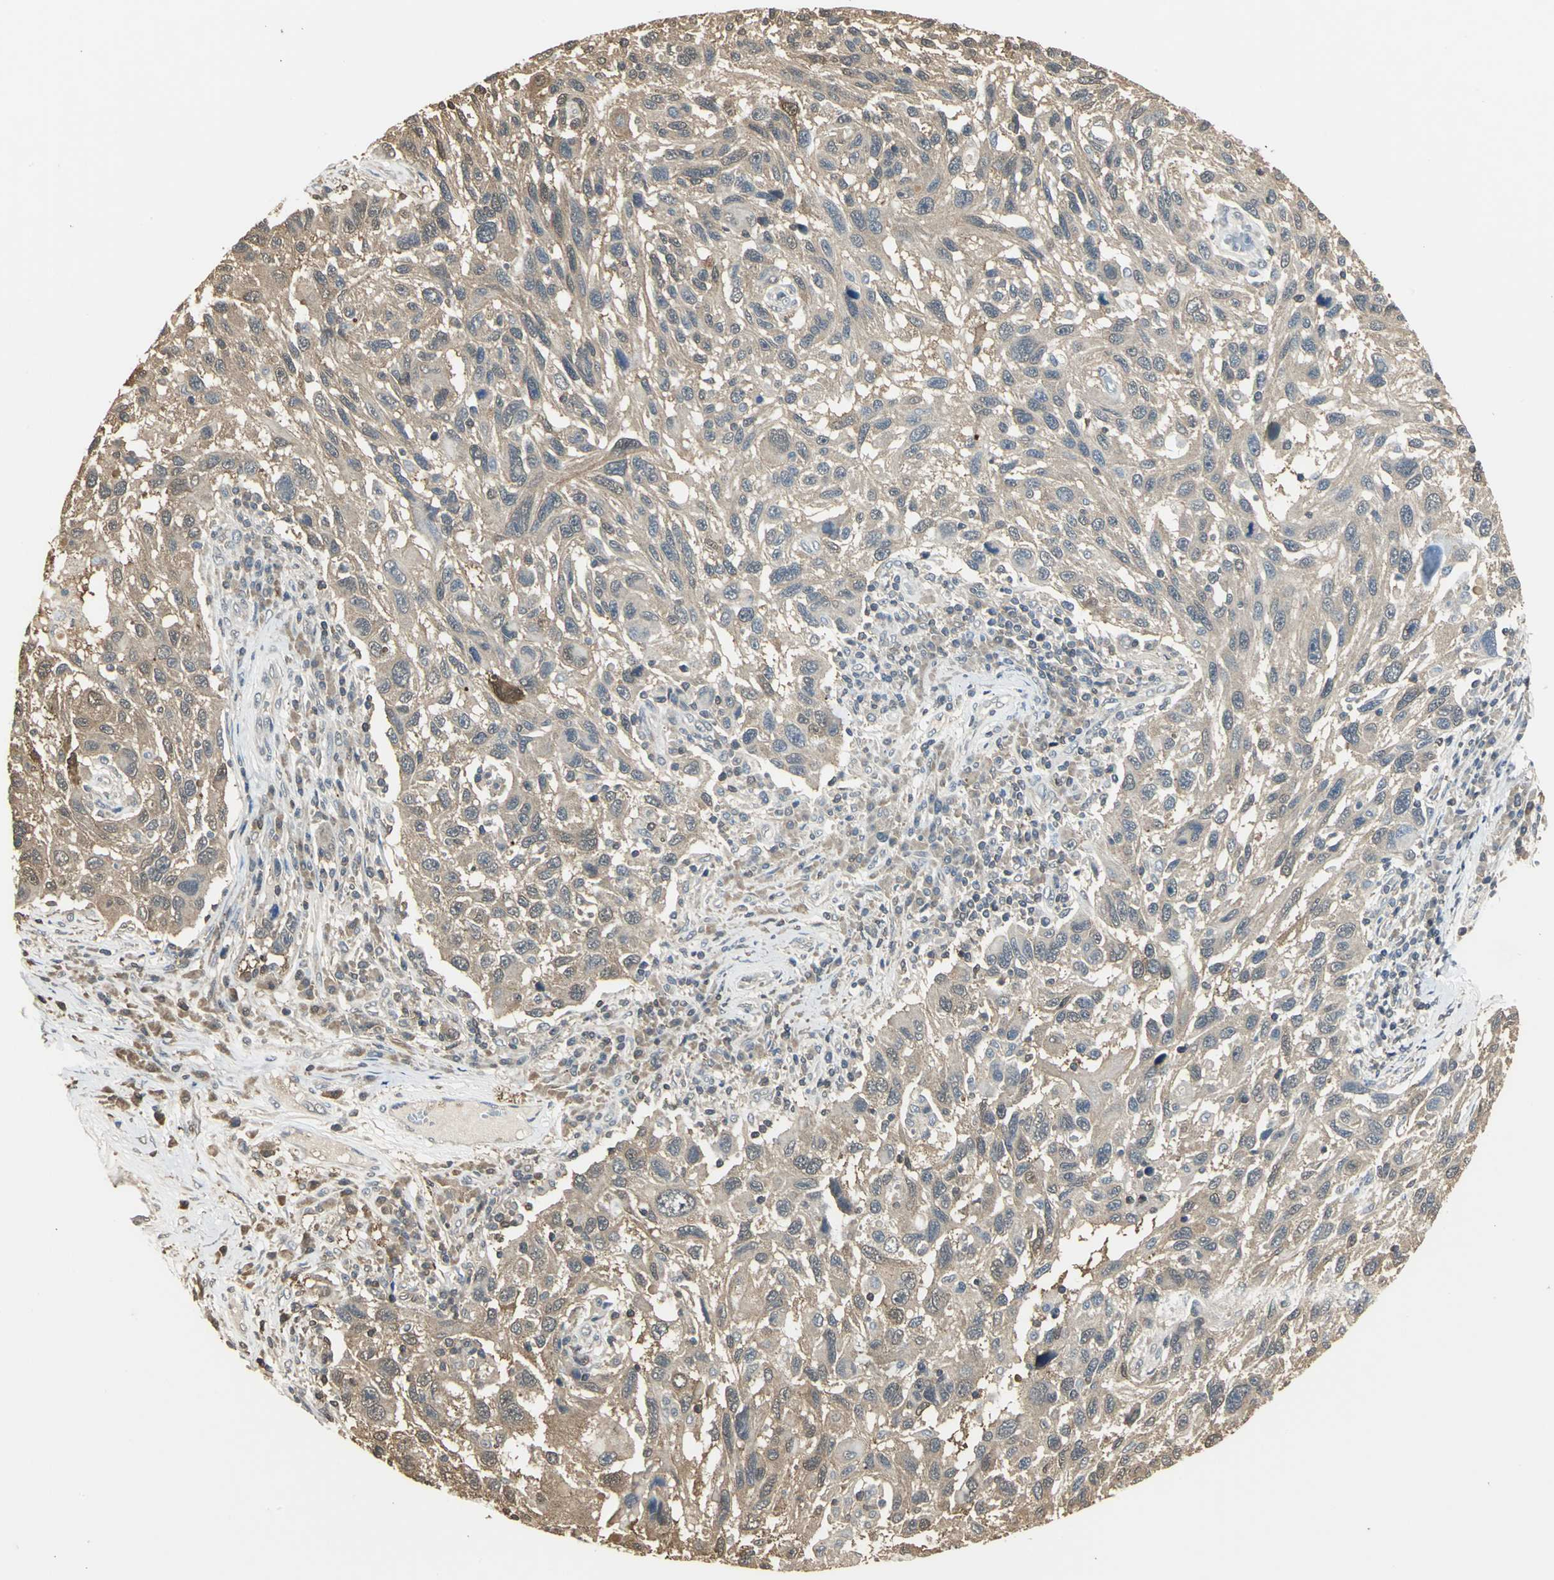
{"staining": {"intensity": "weak", "quantity": ">75%", "location": "cytoplasmic/membranous"}, "tissue": "melanoma", "cell_type": "Tumor cells", "image_type": "cancer", "snomed": [{"axis": "morphology", "description": "Malignant melanoma, NOS"}, {"axis": "topography", "description": "Skin"}], "caption": "Immunohistochemistry of malignant melanoma shows low levels of weak cytoplasmic/membranous positivity in about >75% of tumor cells.", "gene": "PARK7", "patient": {"sex": "male", "age": 53}}